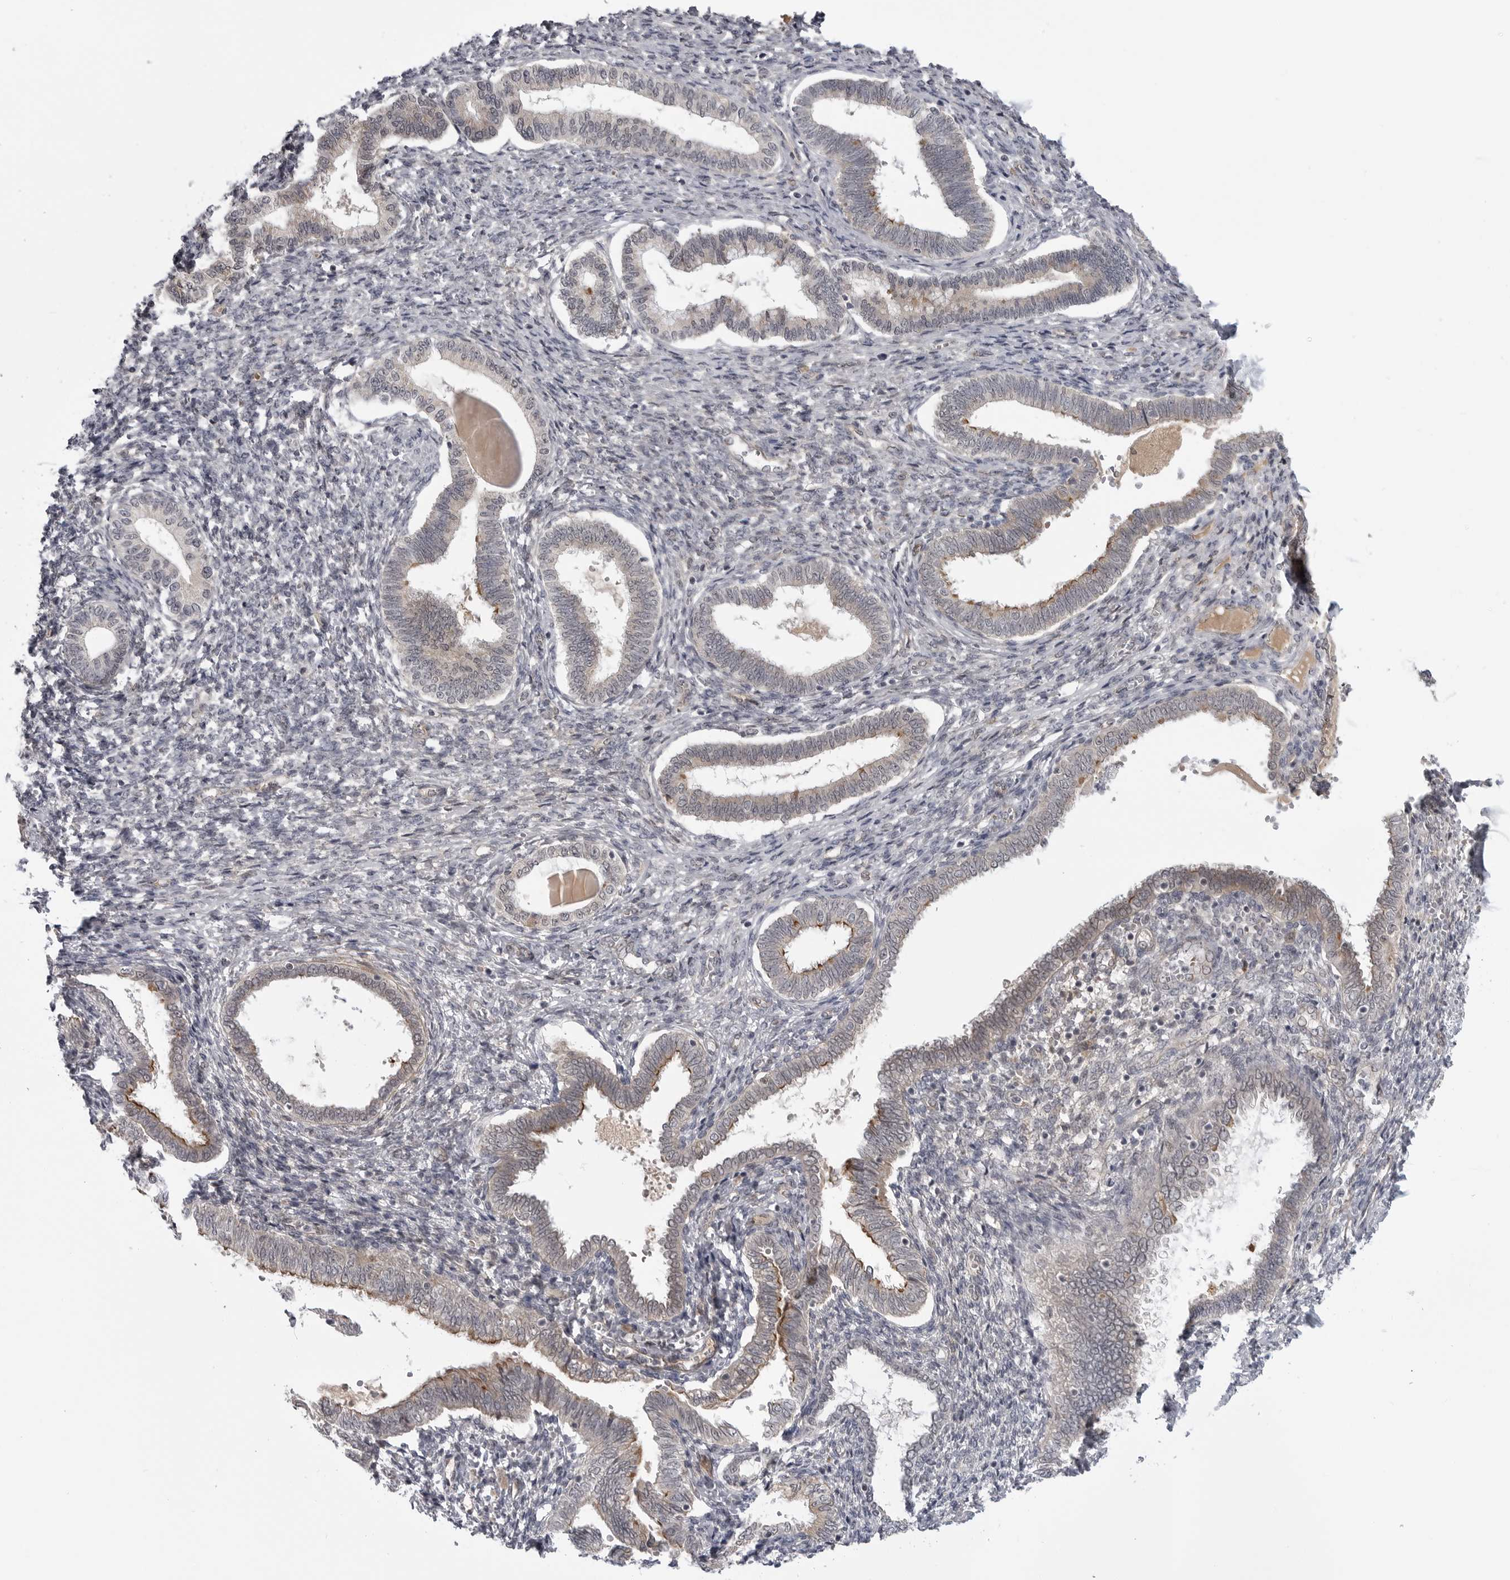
{"staining": {"intensity": "negative", "quantity": "none", "location": "none"}, "tissue": "endometrium", "cell_type": "Cells in endometrial stroma", "image_type": "normal", "snomed": [{"axis": "morphology", "description": "Normal tissue, NOS"}, {"axis": "topography", "description": "Endometrium"}], "caption": "High power microscopy photomicrograph of an immunohistochemistry micrograph of normal endometrium, revealing no significant expression in cells in endometrial stroma. (DAB immunohistochemistry (IHC) with hematoxylin counter stain).", "gene": "LRRC45", "patient": {"sex": "female", "age": 77}}